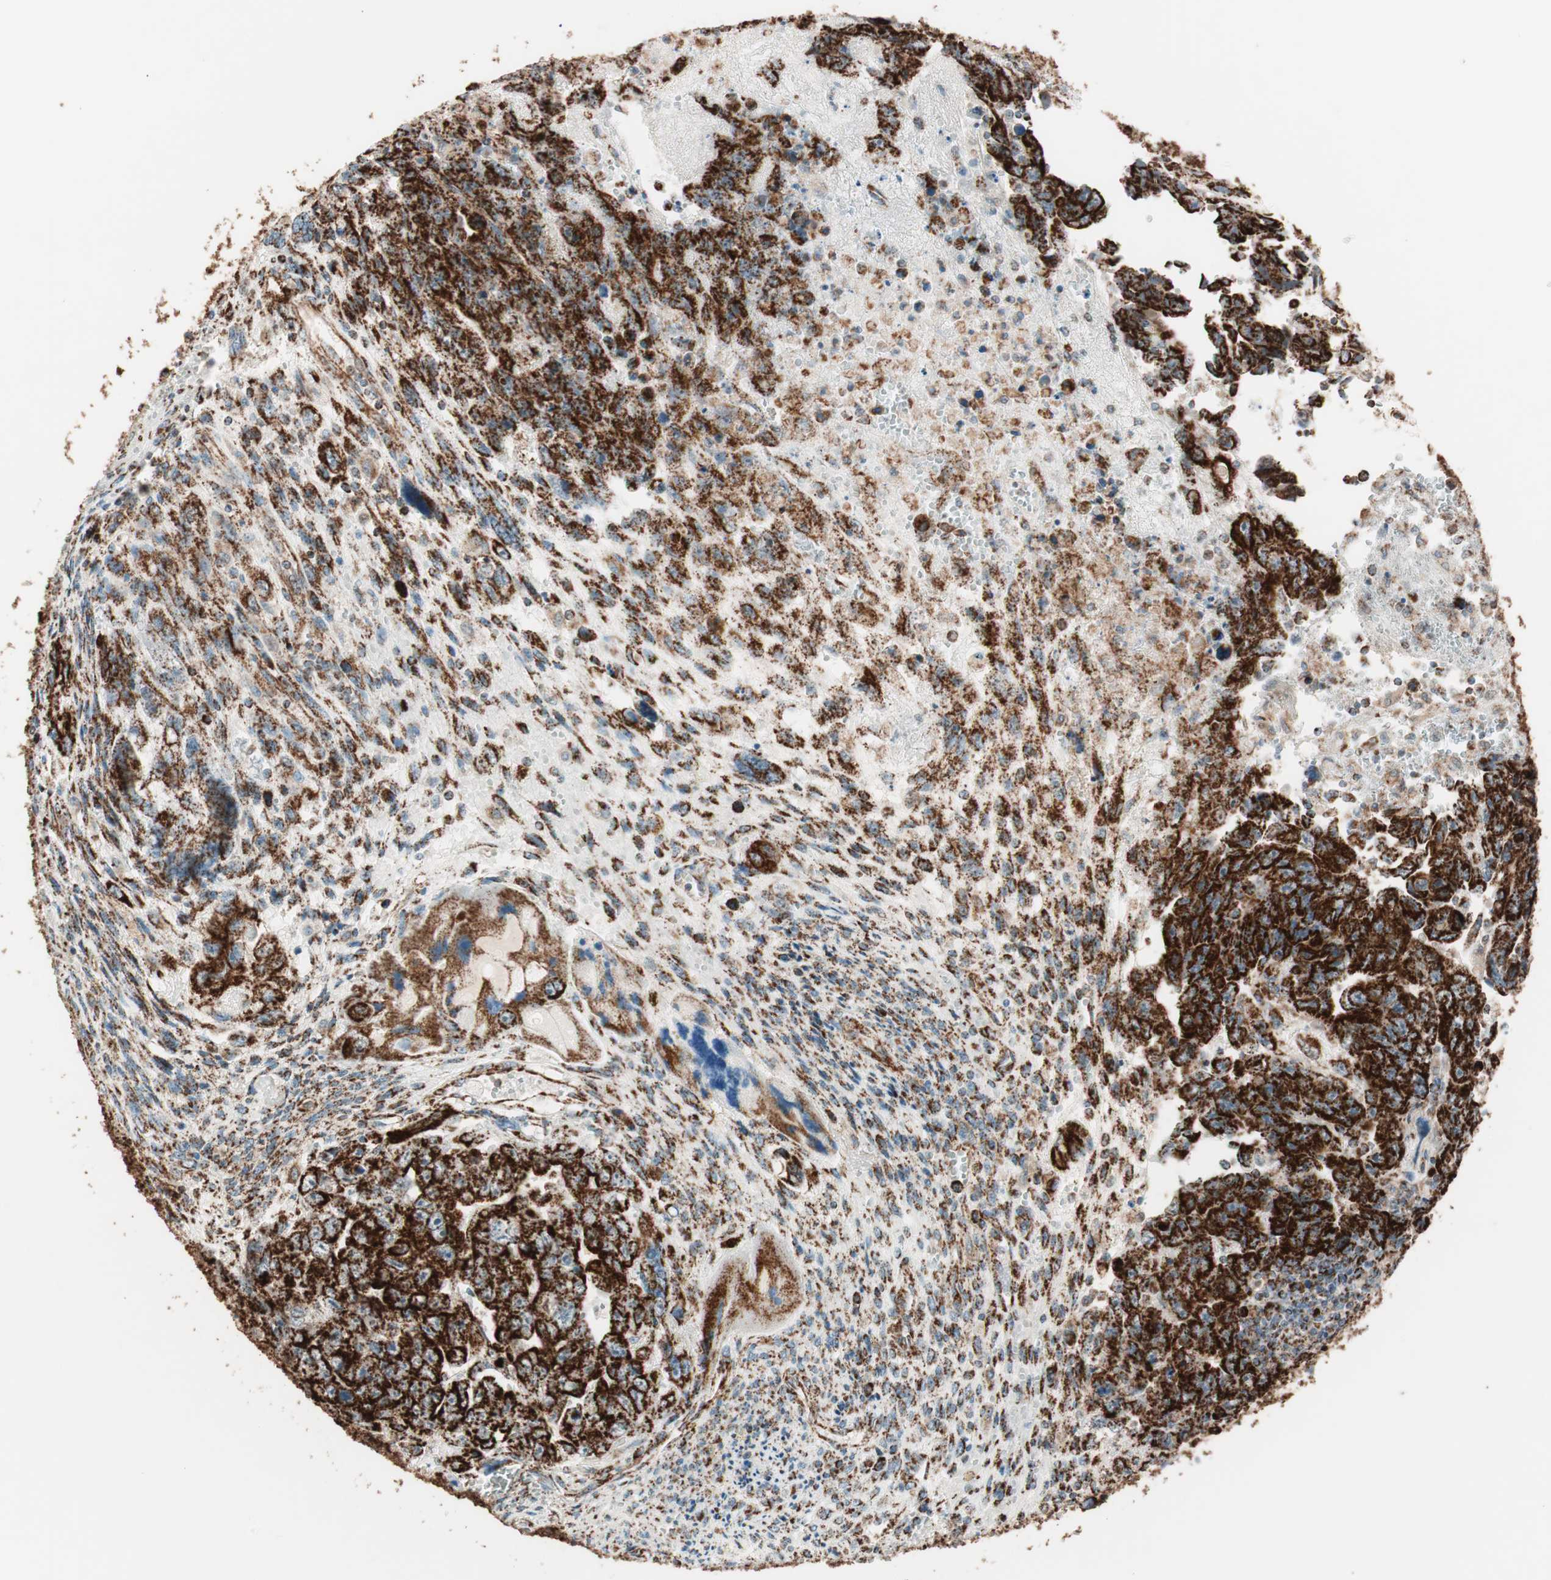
{"staining": {"intensity": "strong", "quantity": ">75%", "location": "cytoplasmic/membranous"}, "tissue": "testis cancer", "cell_type": "Tumor cells", "image_type": "cancer", "snomed": [{"axis": "morphology", "description": "Carcinoma, Embryonal, NOS"}, {"axis": "topography", "description": "Testis"}], "caption": "Protein expression by IHC shows strong cytoplasmic/membranous staining in about >75% of tumor cells in testis cancer.", "gene": "TOMM22", "patient": {"sex": "male", "age": 28}}